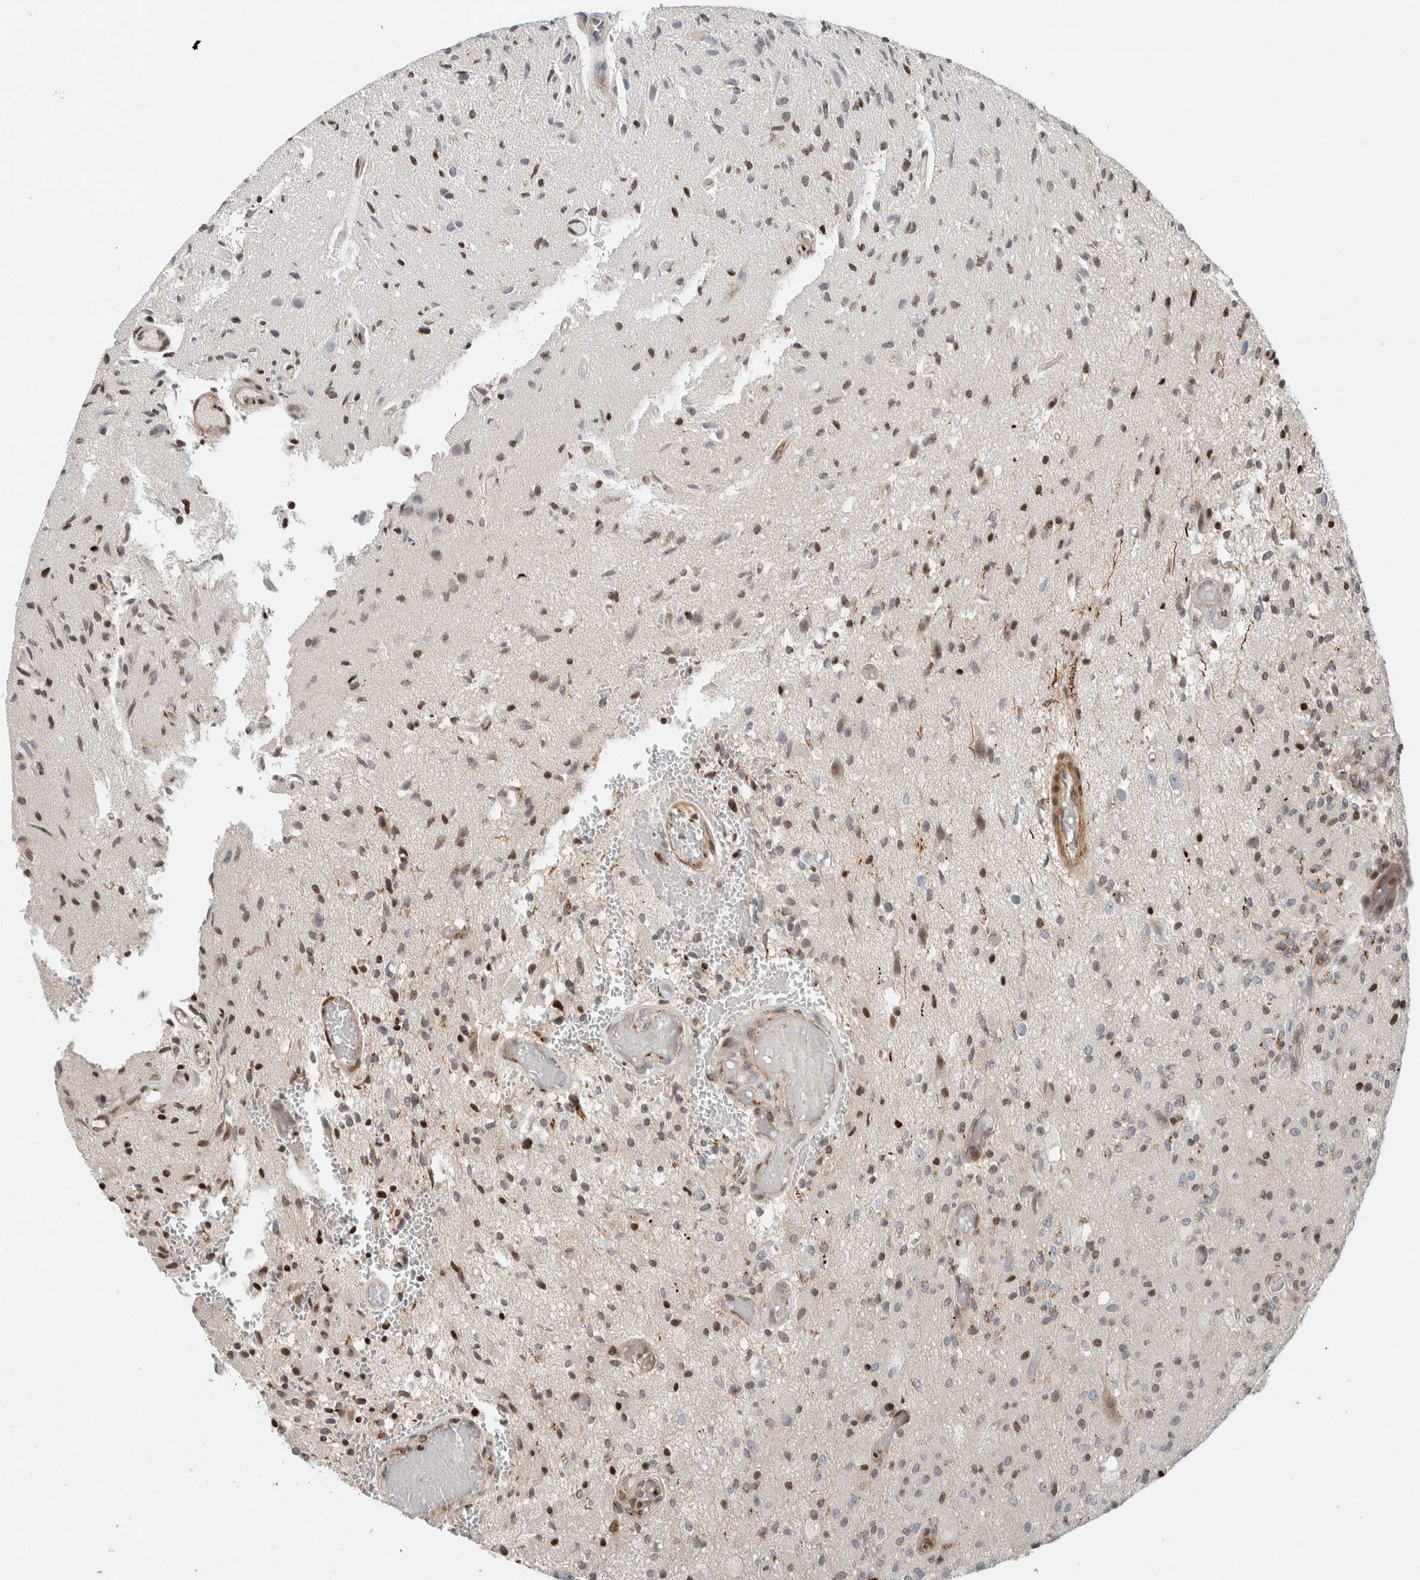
{"staining": {"intensity": "moderate", "quantity": "25%-75%", "location": "nuclear"}, "tissue": "glioma", "cell_type": "Tumor cells", "image_type": "cancer", "snomed": [{"axis": "morphology", "description": "Normal tissue, NOS"}, {"axis": "morphology", "description": "Glioma, malignant, High grade"}, {"axis": "topography", "description": "Cerebral cortex"}], "caption": "Brown immunohistochemical staining in human glioma reveals moderate nuclear expression in approximately 25%-75% of tumor cells.", "gene": "GINS4", "patient": {"sex": "male", "age": 77}}